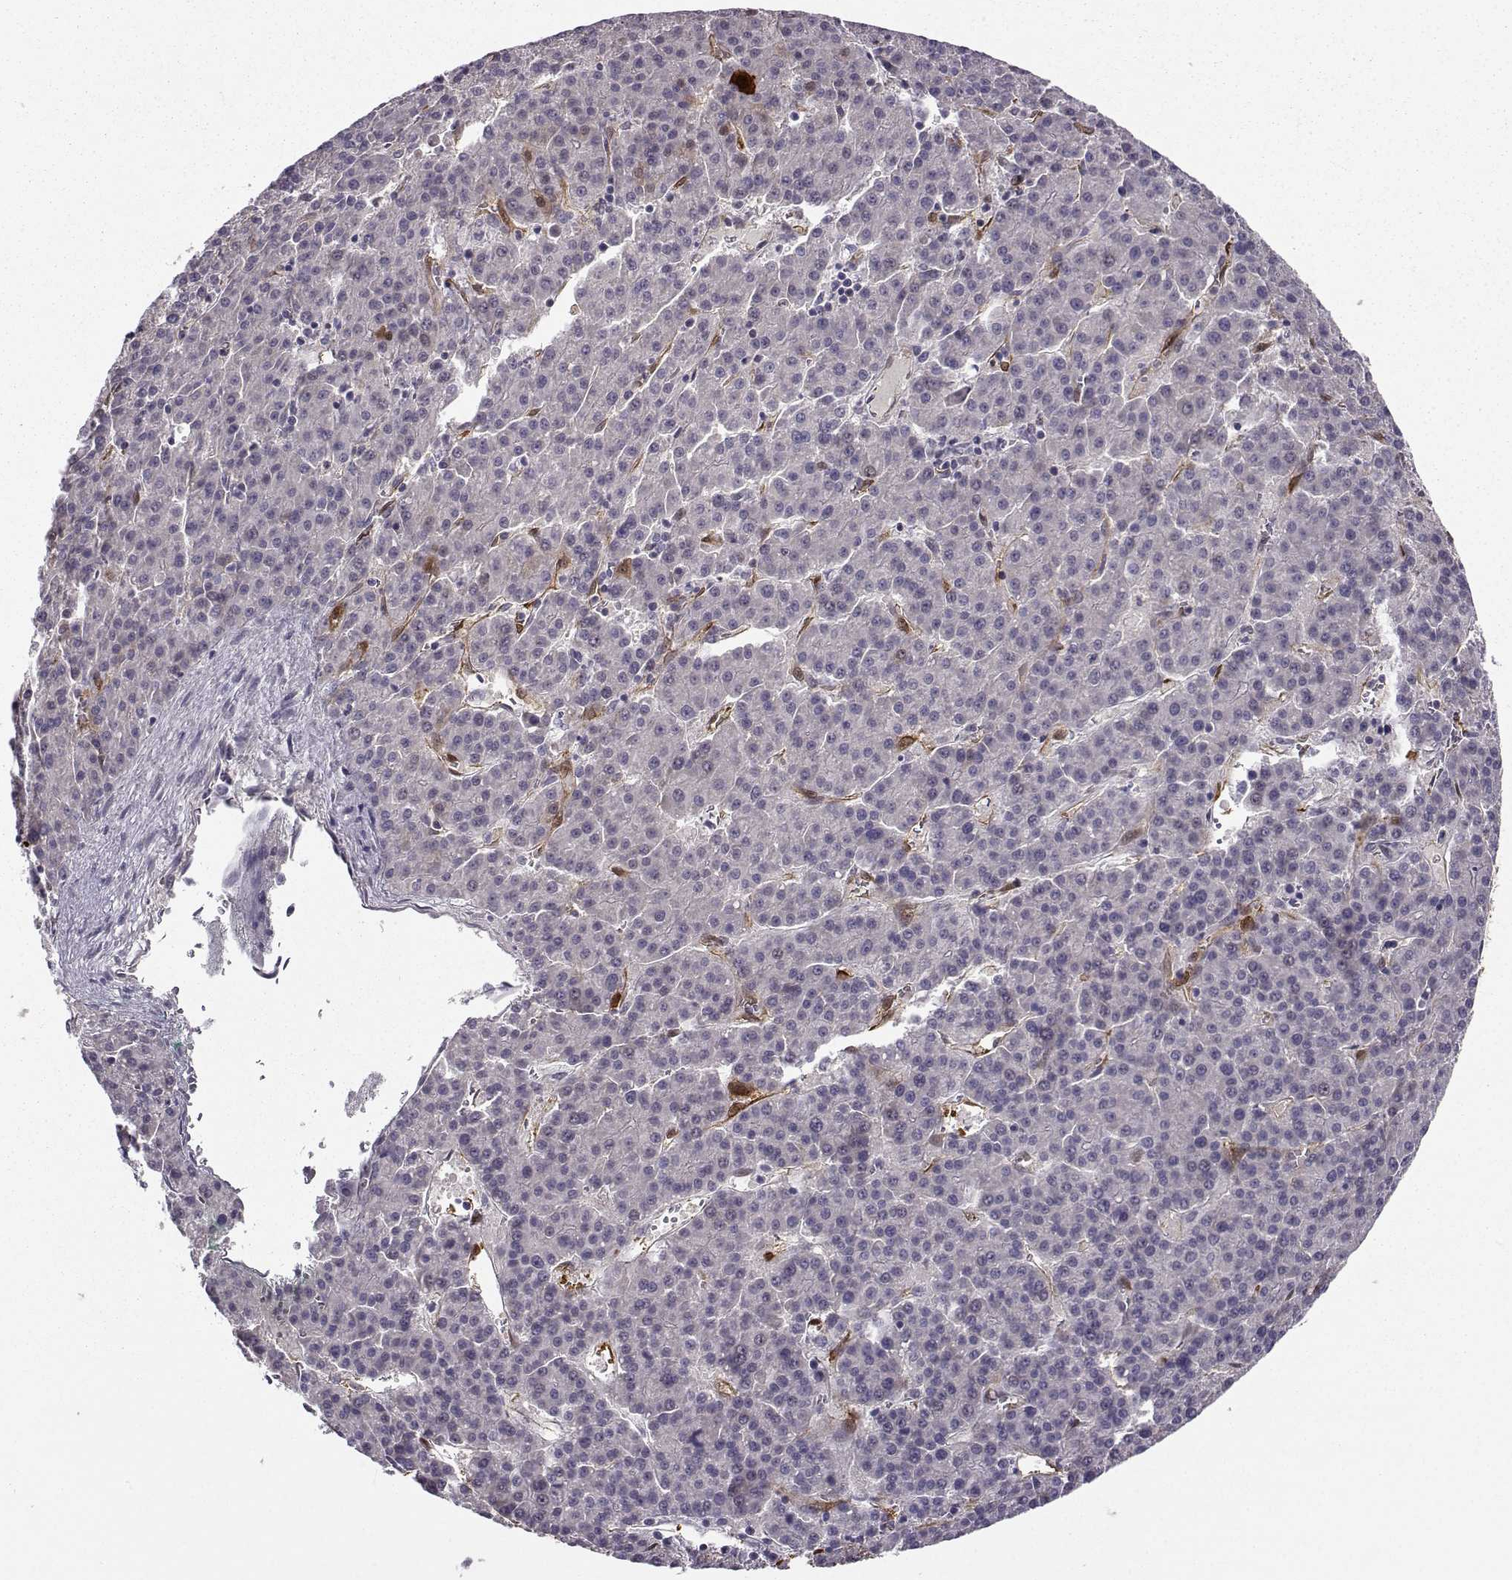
{"staining": {"intensity": "negative", "quantity": "none", "location": "none"}, "tissue": "liver cancer", "cell_type": "Tumor cells", "image_type": "cancer", "snomed": [{"axis": "morphology", "description": "Carcinoma, Hepatocellular, NOS"}, {"axis": "topography", "description": "Liver"}], "caption": "DAB immunohistochemical staining of human hepatocellular carcinoma (liver) shows no significant expression in tumor cells.", "gene": "NQO1", "patient": {"sex": "female", "age": 58}}